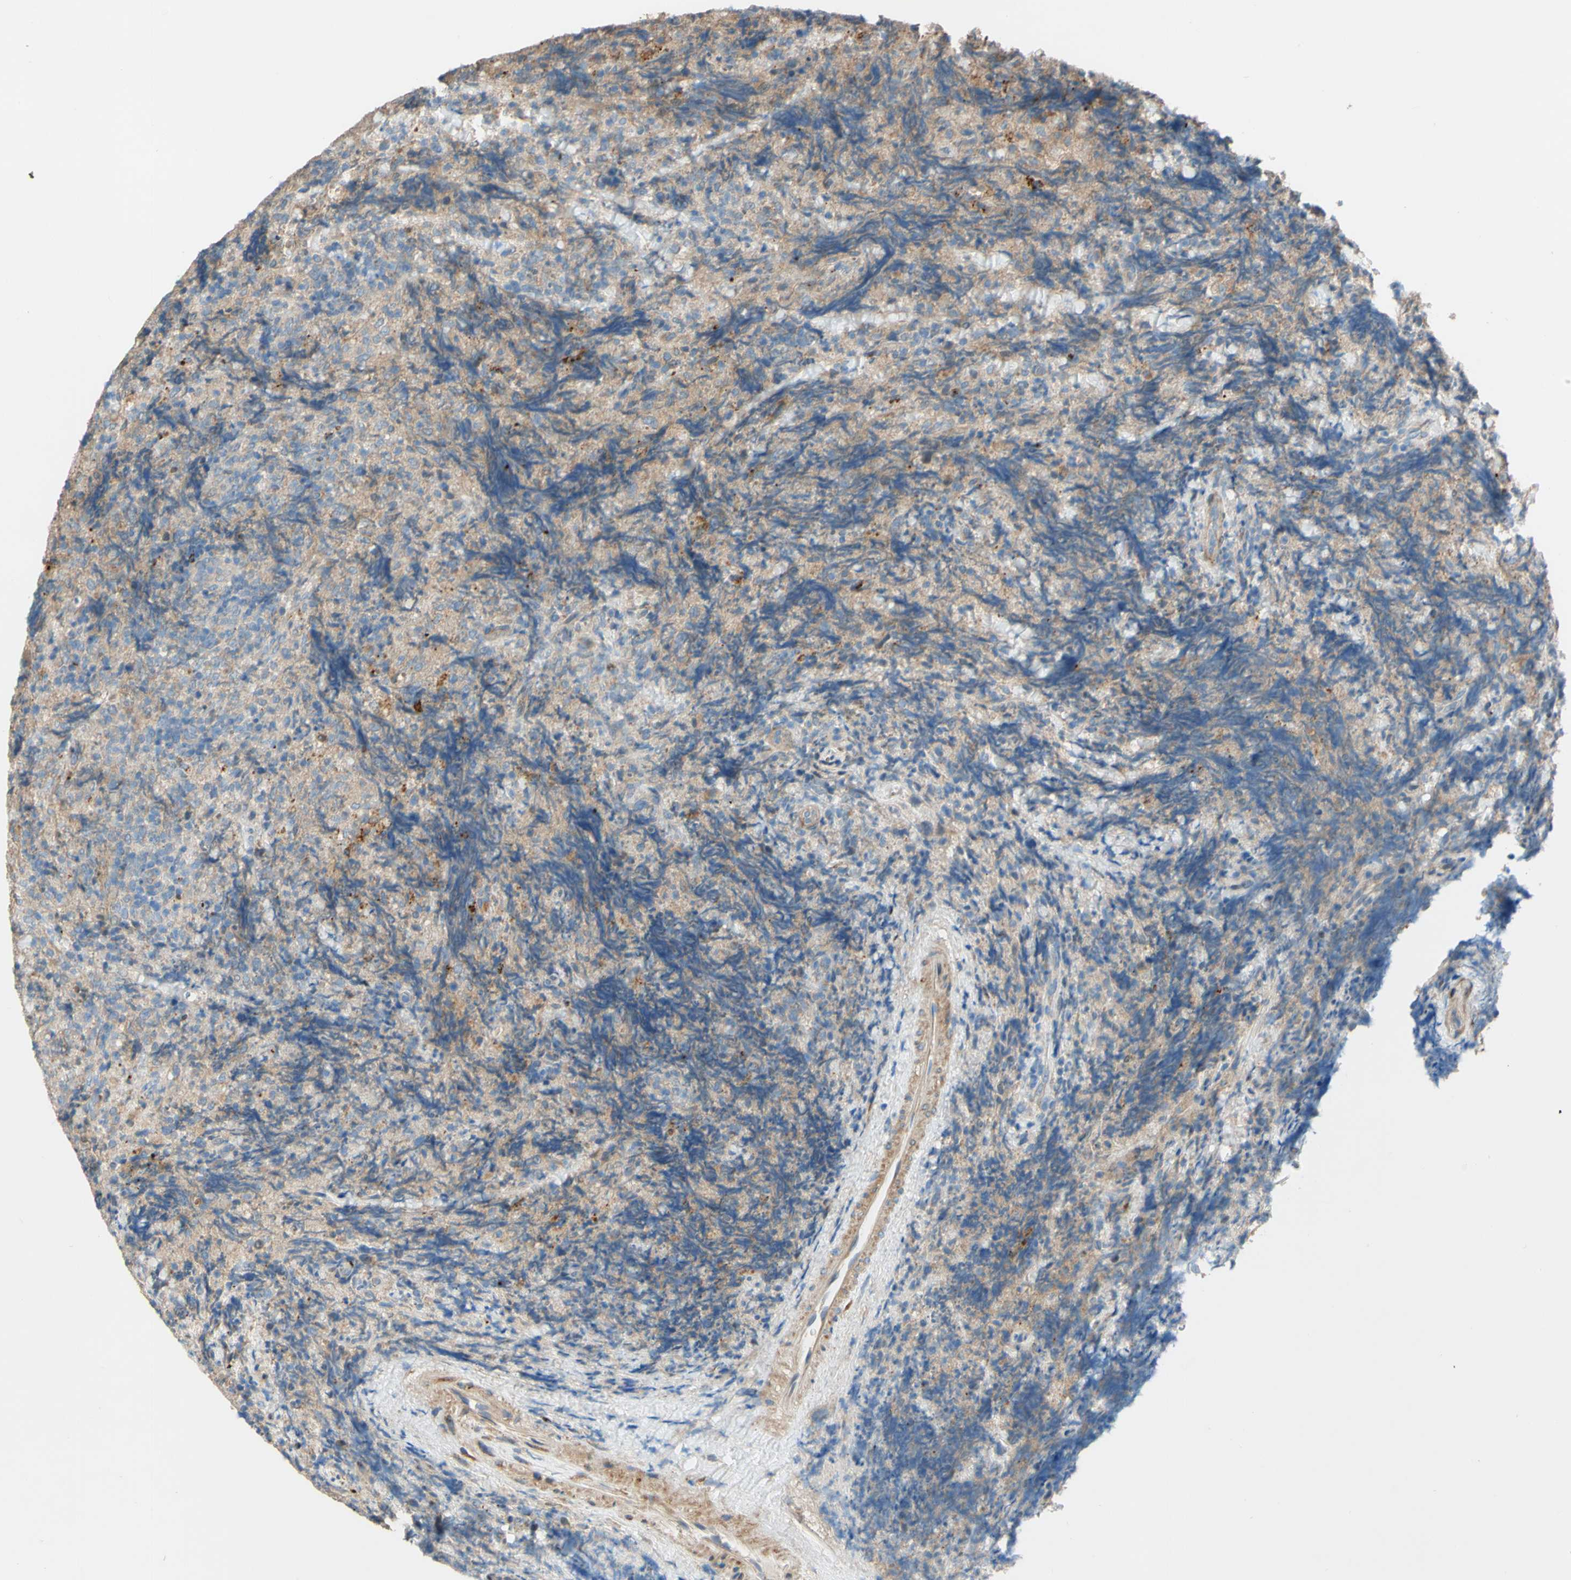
{"staining": {"intensity": "weak", "quantity": ">75%", "location": "cytoplasmic/membranous"}, "tissue": "lymphoma", "cell_type": "Tumor cells", "image_type": "cancer", "snomed": [{"axis": "morphology", "description": "Malignant lymphoma, non-Hodgkin's type, High grade"}, {"axis": "topography", "description": "Tonsil"}], "caption": "An image showing weak cytoplasmic/membranous positivity in about >75% of tumor cells in lymphoma, as visualized by brown immunohistochemical staining.", "gene": "DKK3", "patient": {"sex": "female", "age": 36}}